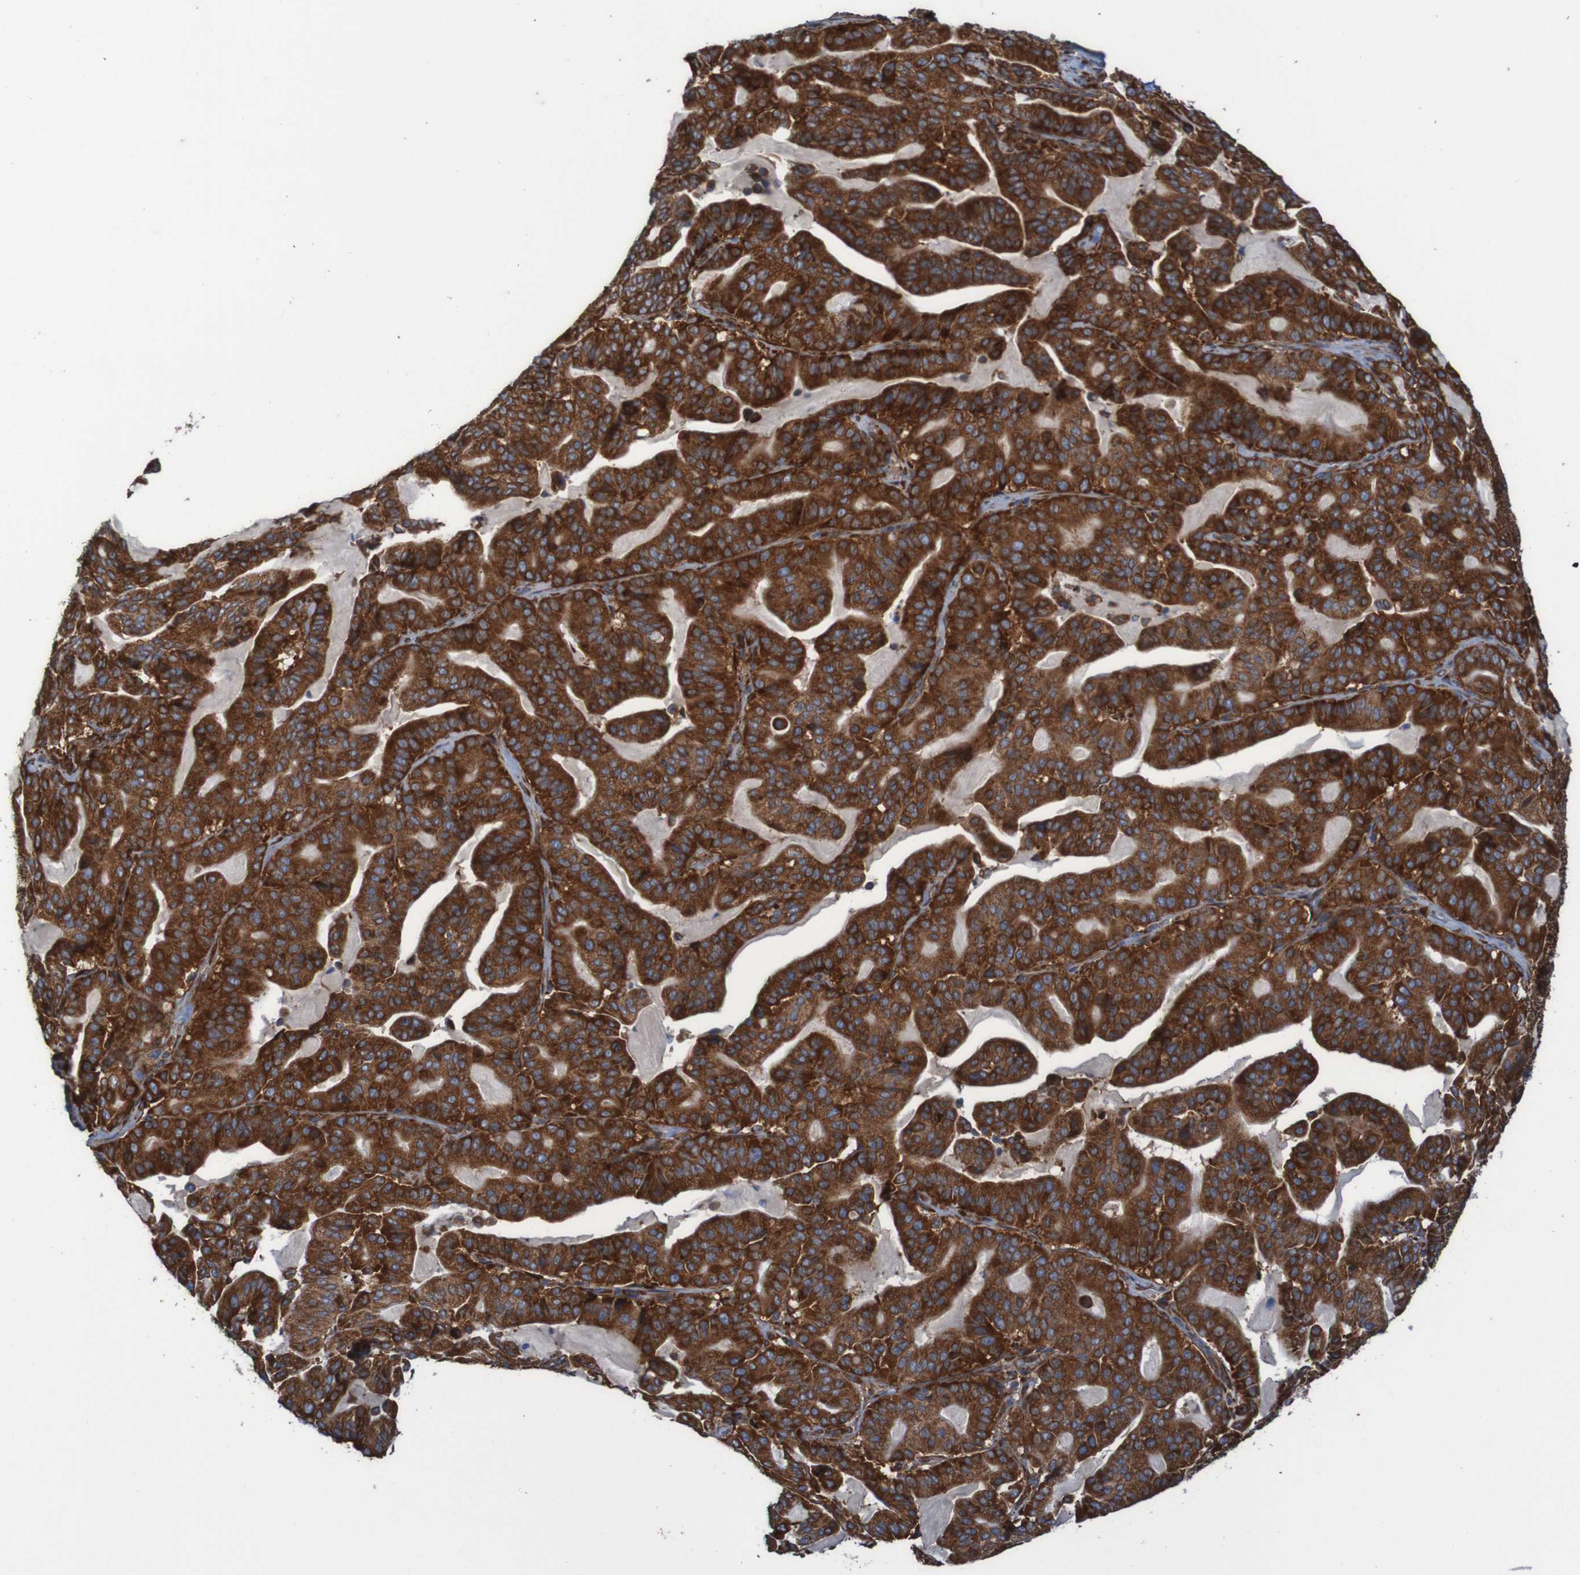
{"staining": {"intensity": "strong", "quantity": ">75%", "location": "cytoplasmic/membranous"}, "tissue": "pancreatic cancer", "cell_type": "Tumor cells", "image_type": "cancer", "snomed": [{"axis": "morphology", "description": "Adenocarcinoma, NOS"}, {"axis": "topography", "description": "Pancreas"}], "caption": "Pancreatic cancer stained with a protein marker displays strong staining in tumor cells.", "gene": "RPL10", "patient": {"sex": "male", "age": 63}}